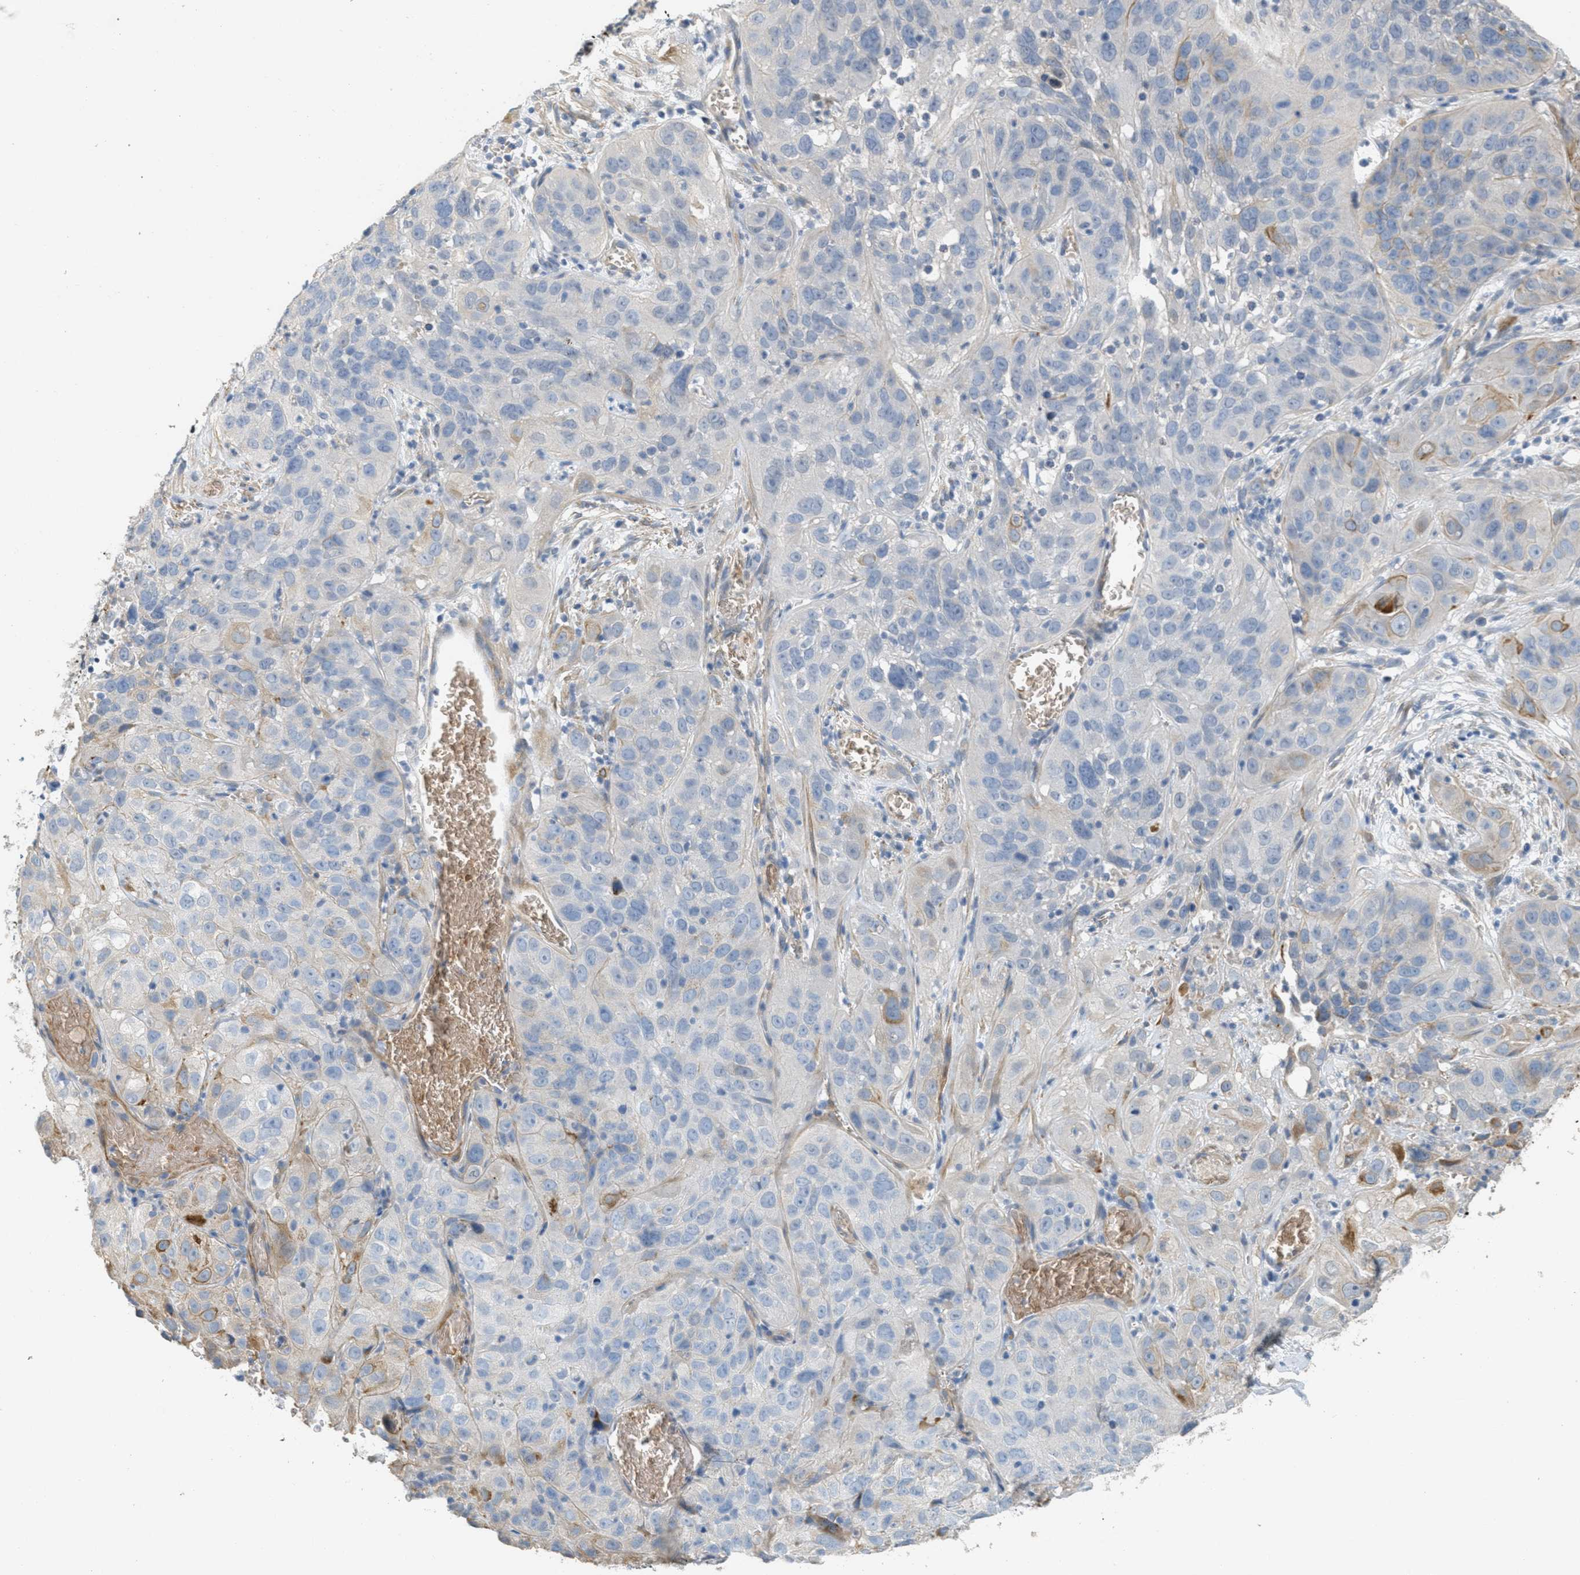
{"staining": {"intensity": "moderate", "quantity": "<25%", "location": "cytoplasmic/membranous"}, "tissue": "cervical cancer", "cell_type": "Tumor cells", "image_type": "cancer", "snomed": [{"axis": "morphology", "description": "Squamous cell carcinoma, NOS"}, {"axis": "topography", "description": "Cervix"}], "caption": "A micrograph of cervical cancer stained for a protein exhibits moderate cytoplasmic/membranous brown staining in tumor cells.", "gene": "MRS2", "patient": {"sex": "female", "age": 32}}